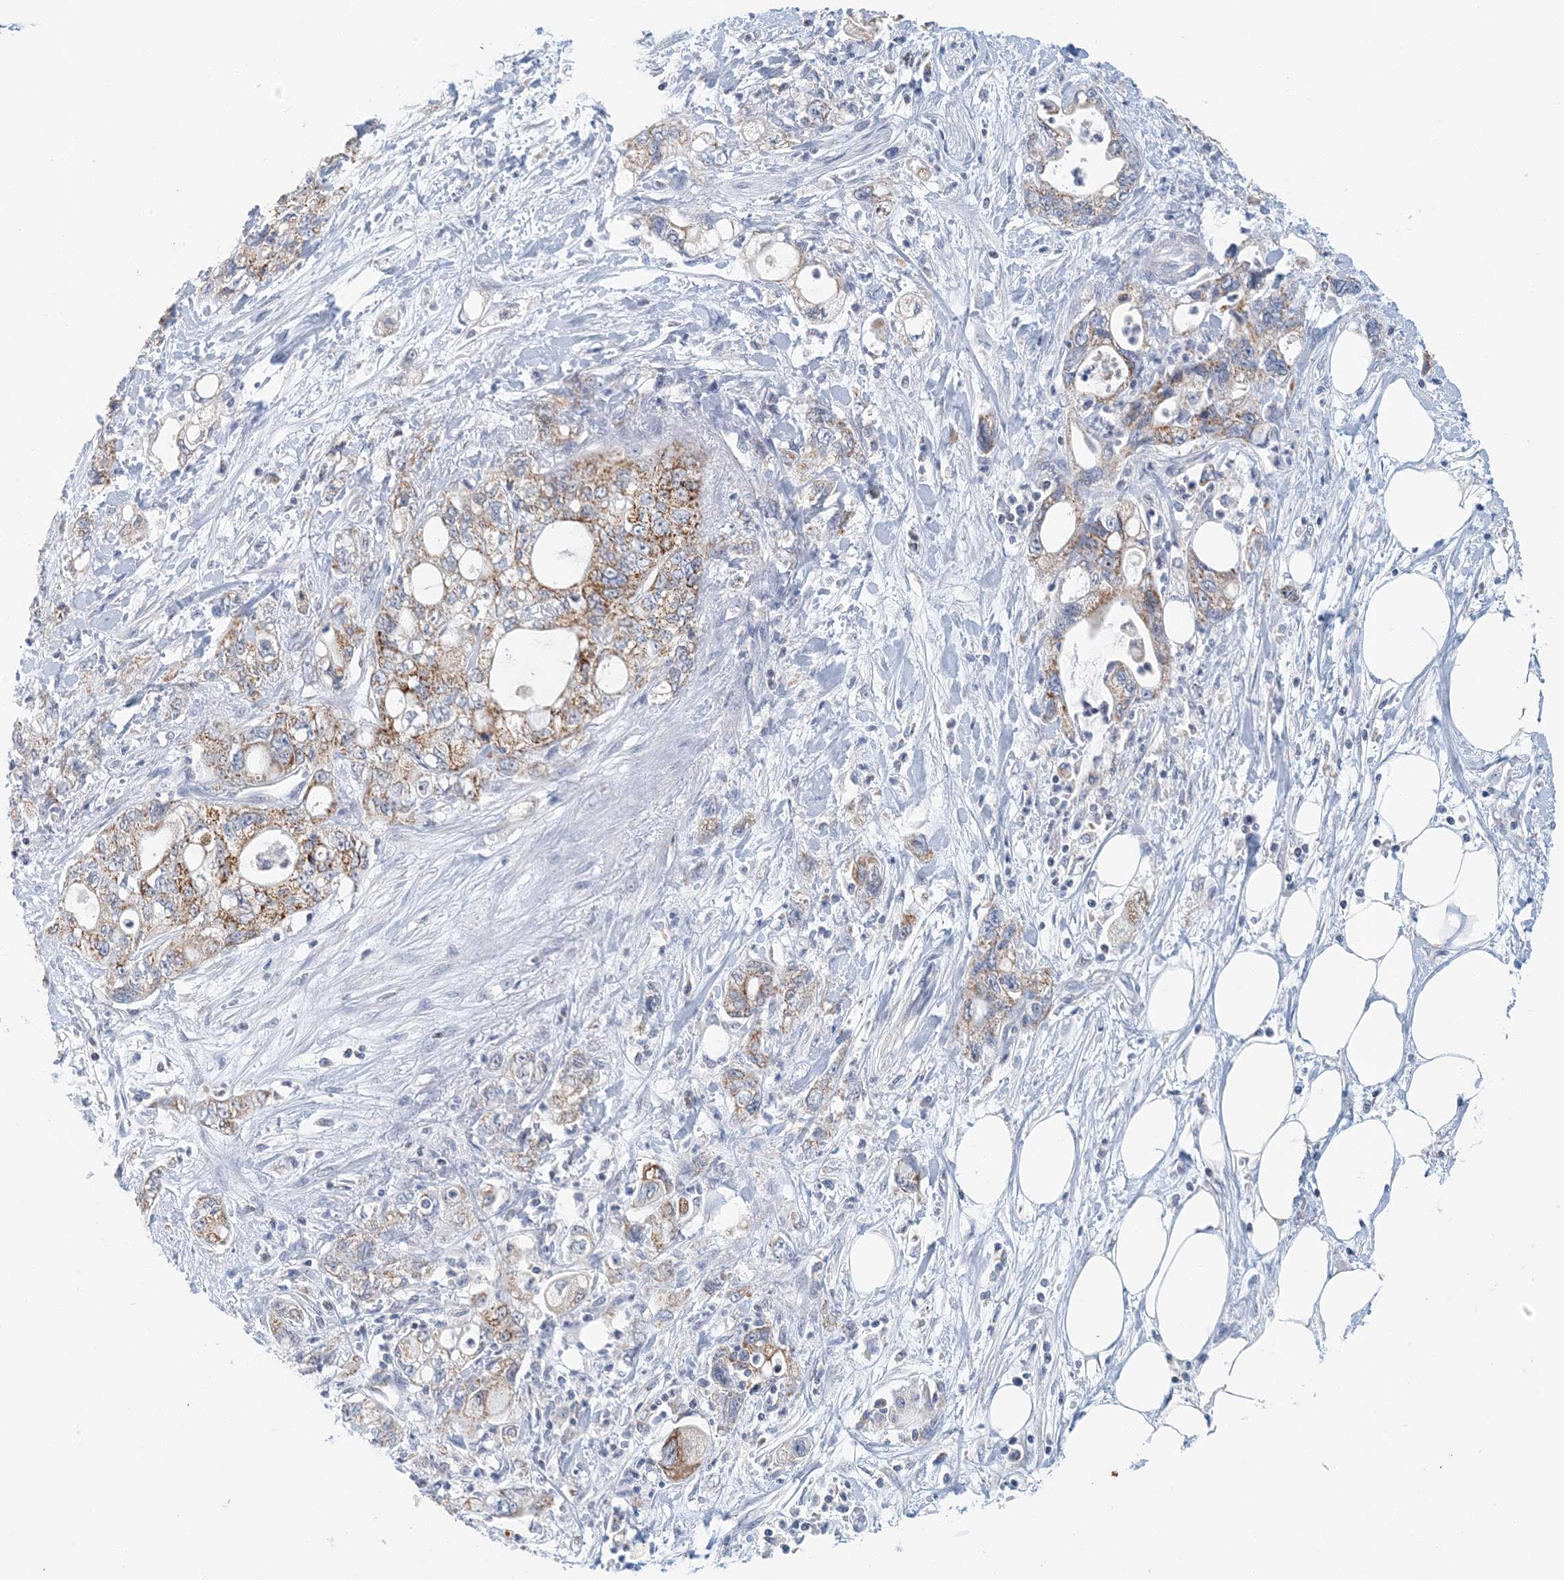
{"staining": {"intensity": "moderate", "quantity": ">75%", "location": "cytoplasmic/membranous"}, "tissue": "pancreatic cancer", "cell_type": "Tumor cells", "image_type": "cancer", "snomed": [{"axis": "morphology", "description": "Adenocarcinoma, NOS"}, {"axis": "topography", "description": "Pancreas"}], "caption": "This micrograph demonstrates IHC staining of human pancreatic cancer (adenocarcinoma), with medium moderate cytoplasmic/membranous expression in about >75% of tumor cells.", "gene": "BDH1", "patient": {"sex": "male", "age": 70}}